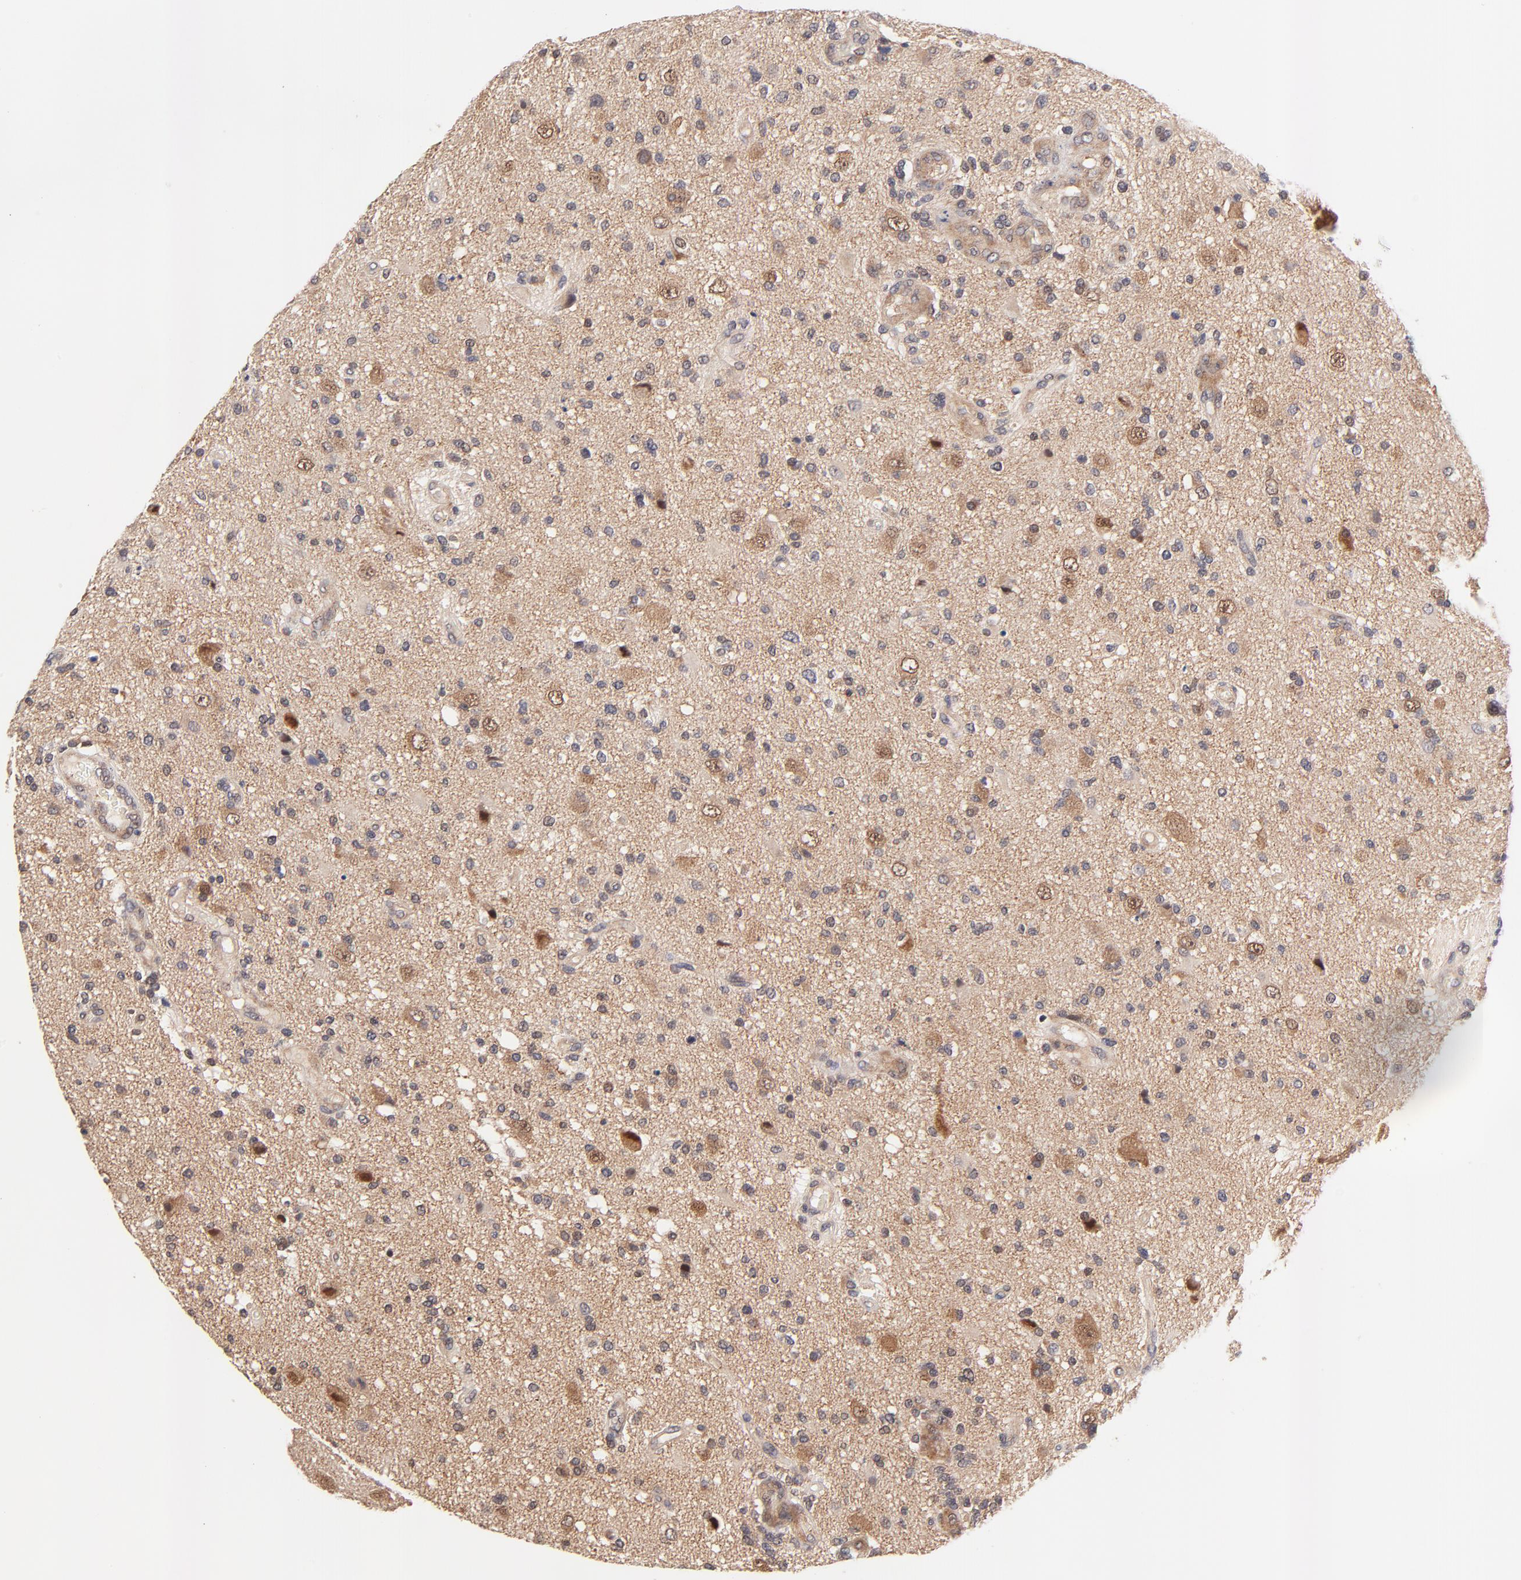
{"staining": {"intensity": "moderate", "quantity": "25%-75%", "location": "cytoplasmic/membranous,nuclear"}, "tissue": "glioma", "cell_type": "Tumor cells", "image_type": "cancer", "snomed": [{"axis": "morphology", "description": "Normal tissue, NOS"}, {"axis": "morphology", "description": "Glioma, malignant, High grade"}, {"axis": "topography", "description": "Cerebral cortex"}], "caption": "A high-resolution micrograph shows immunohistochemistry staining of malignant high-grade glioma, which demonstrates moderate cytoplasmic/membranous and nuclear expression in approximately 25%-75% of tumor cells.", "gene": "TXNL1", "patient": {"sex": "male", "age": 75}}